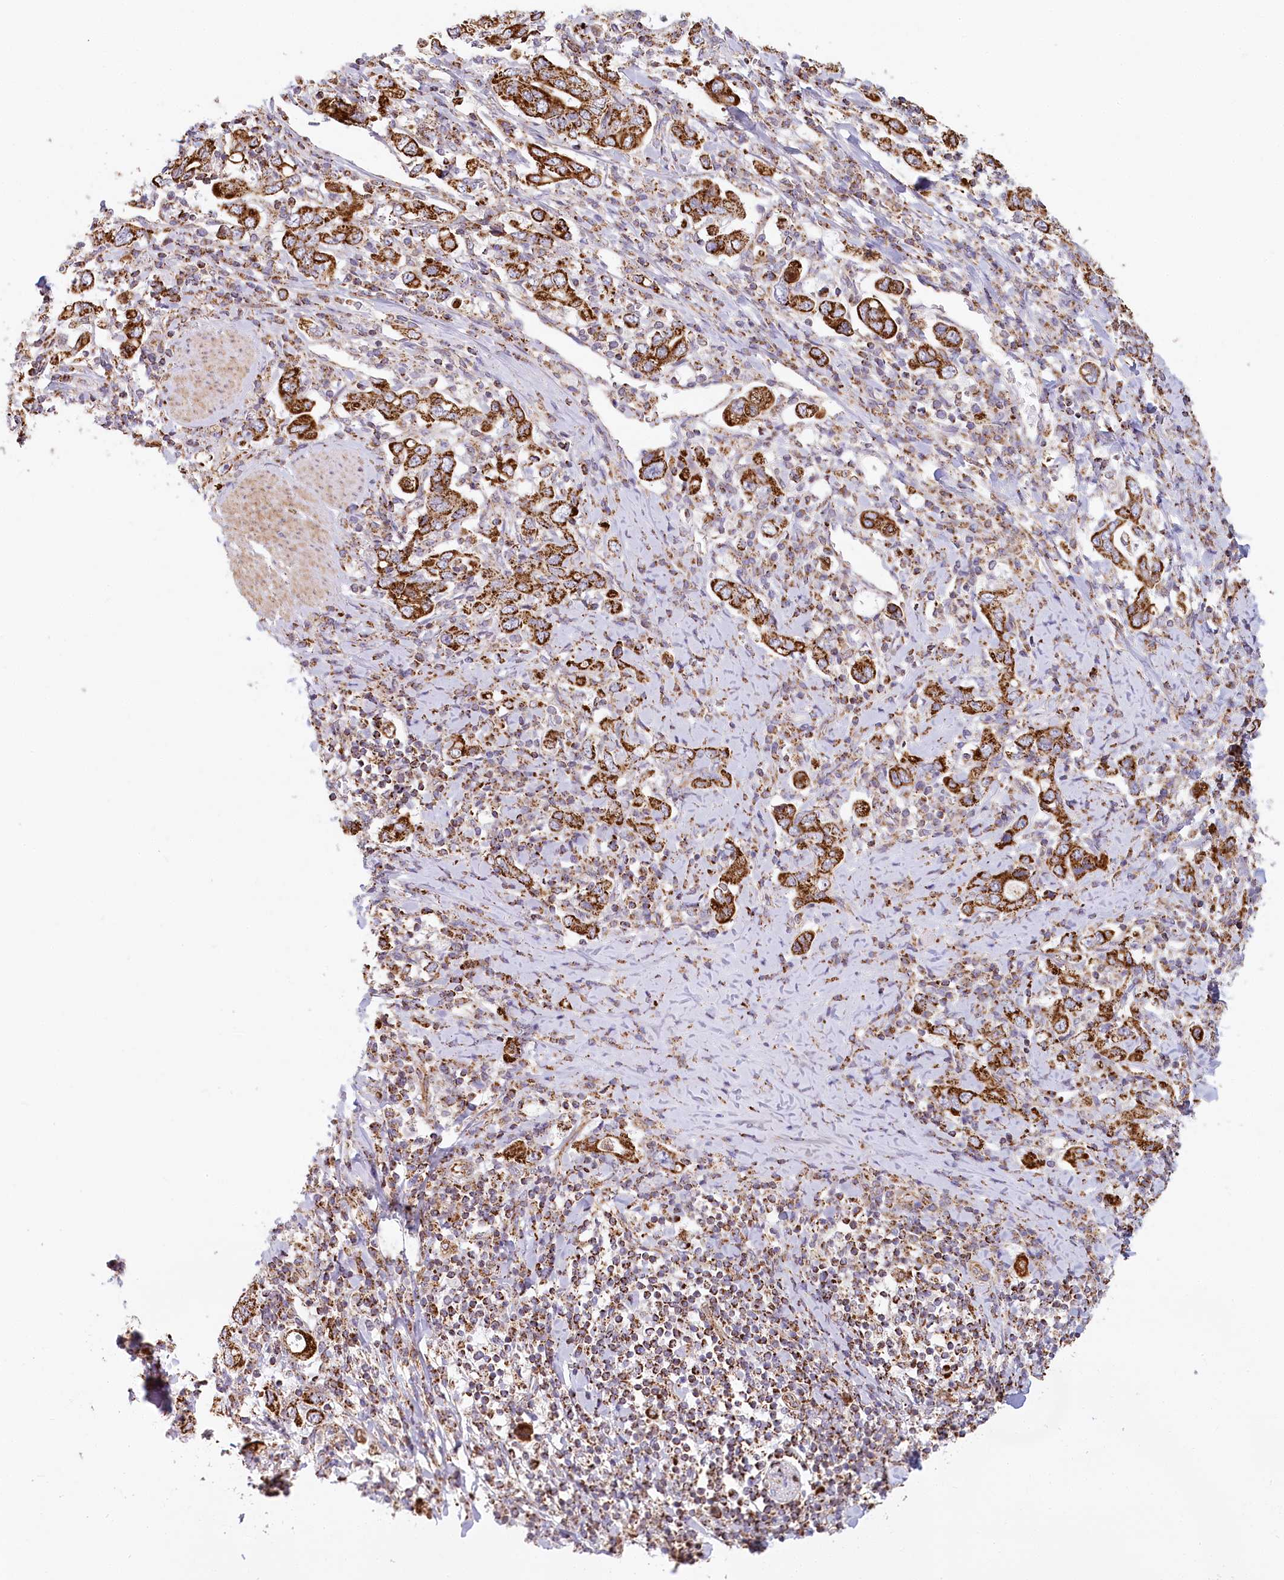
{"staining": {"intensity": "strong", "quantity": ">75%", "location": "cytoplasmic/membranous"}, "tissue": "stomach cancer", "cell_type": "Tumor cells", "image_type": "cancer", "snomed": [{"axis": "morphology", "description": "Adenocarcinoma, NOS"}, {"axis": "topography", "description": "Stomach, upper"}], "caption": "There is high levels of strong cytoplasmic/membranous positivity in tumor cells of stomach cancer (adenocarcinoma), as demonstrated by immunohistochemical staining (brown color).", "gene": "UMPS", "patient": {"sex": "male", "age": 62}}